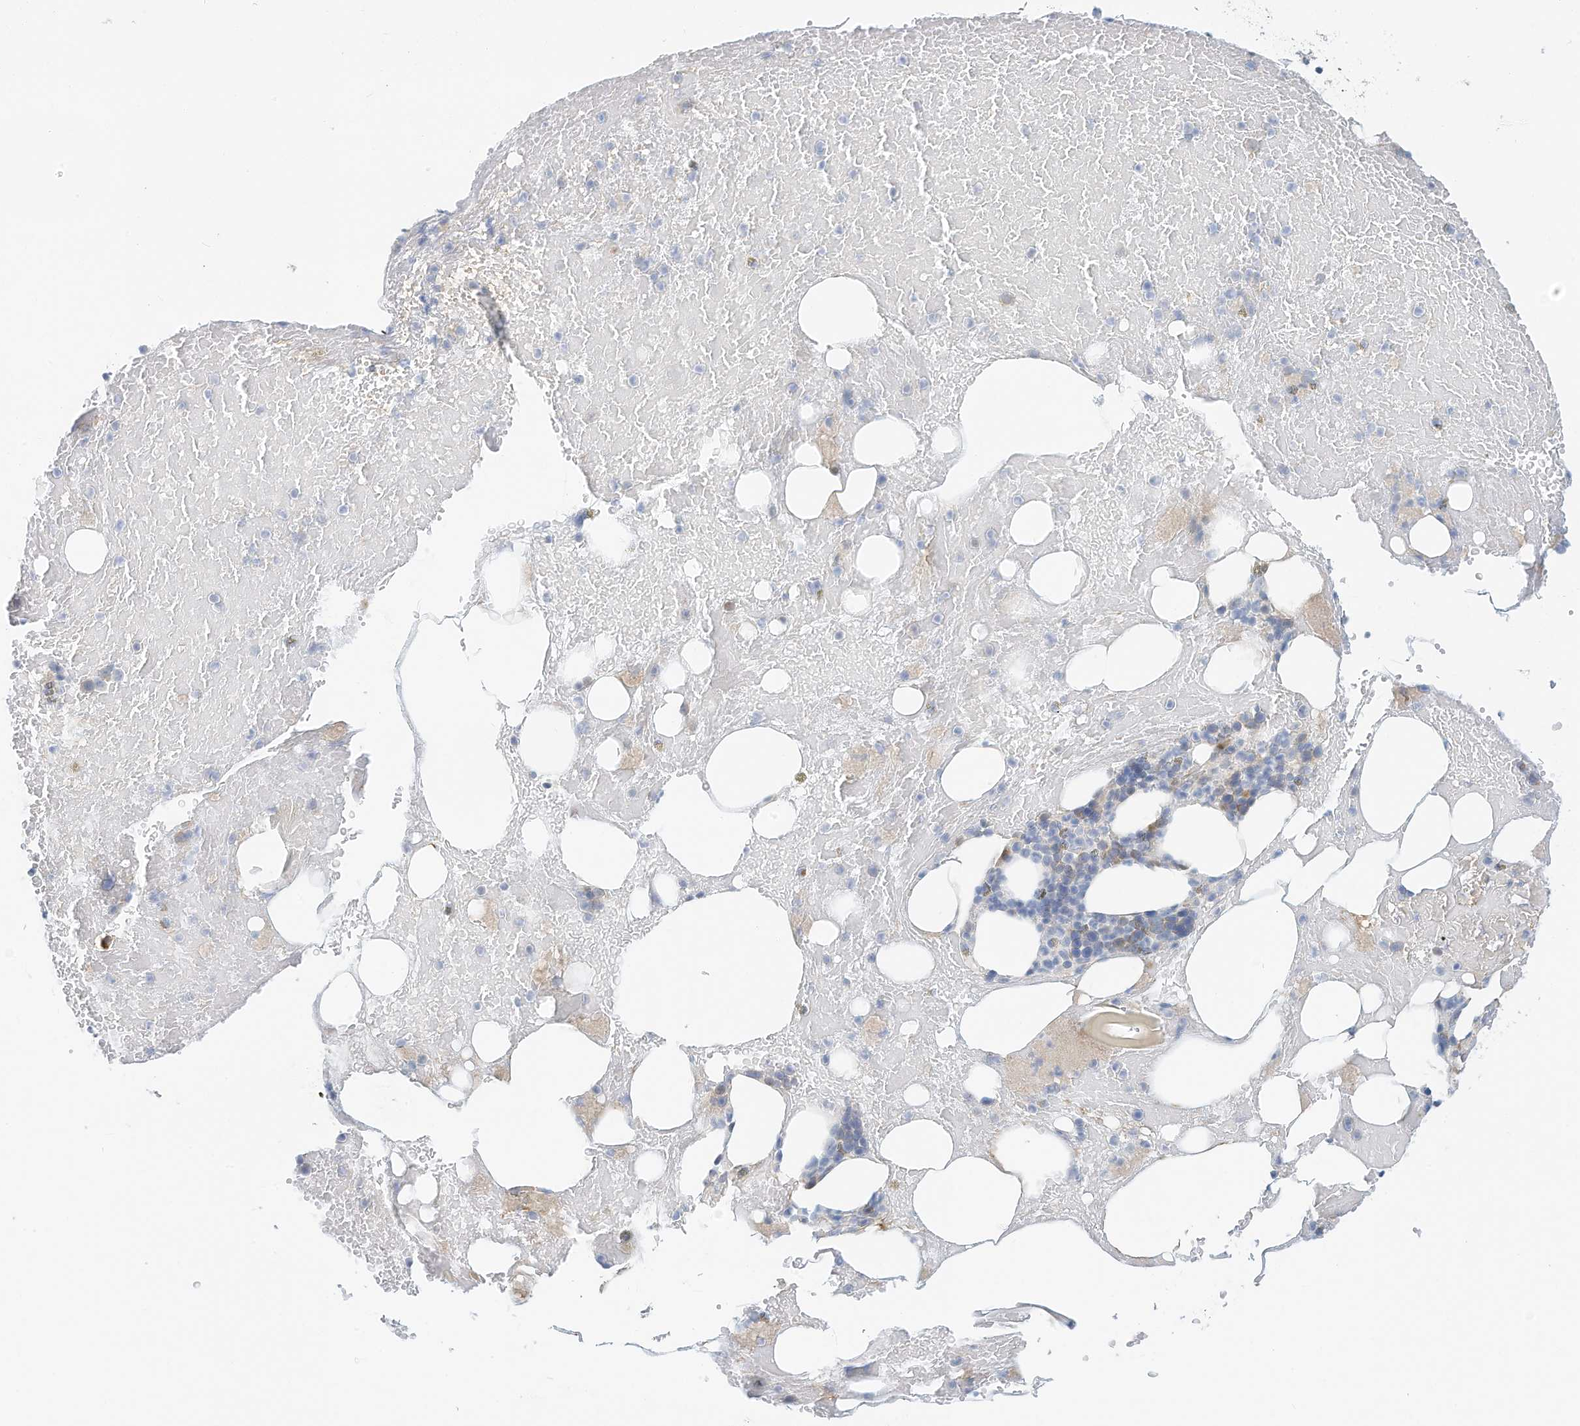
{"staining": {"intensity": "negative", "quantity": "none", "location": "none"}, "tissue": "bone marrow", "cell_type": "Hematopoietic cells", "image_type": "normal", "snomed": [{"axis": "morphology", "description": "Normal tissue, NOS"}, {"axis": "topography", "description": "Bone marrow"}], "caption": "DAB (3,3'-diaminobenzidine) immunohistochemical staining of benign human bone marrow shows no significant expression in hematopoietic cells. The staining is performed using DAB (3,3'-diaminobenzidine) brown chromogen with nuclei counter-stained in using hematoxylin.", "gene": "ARHGAP28", "patient": {"sex": "male", "age": 60}}